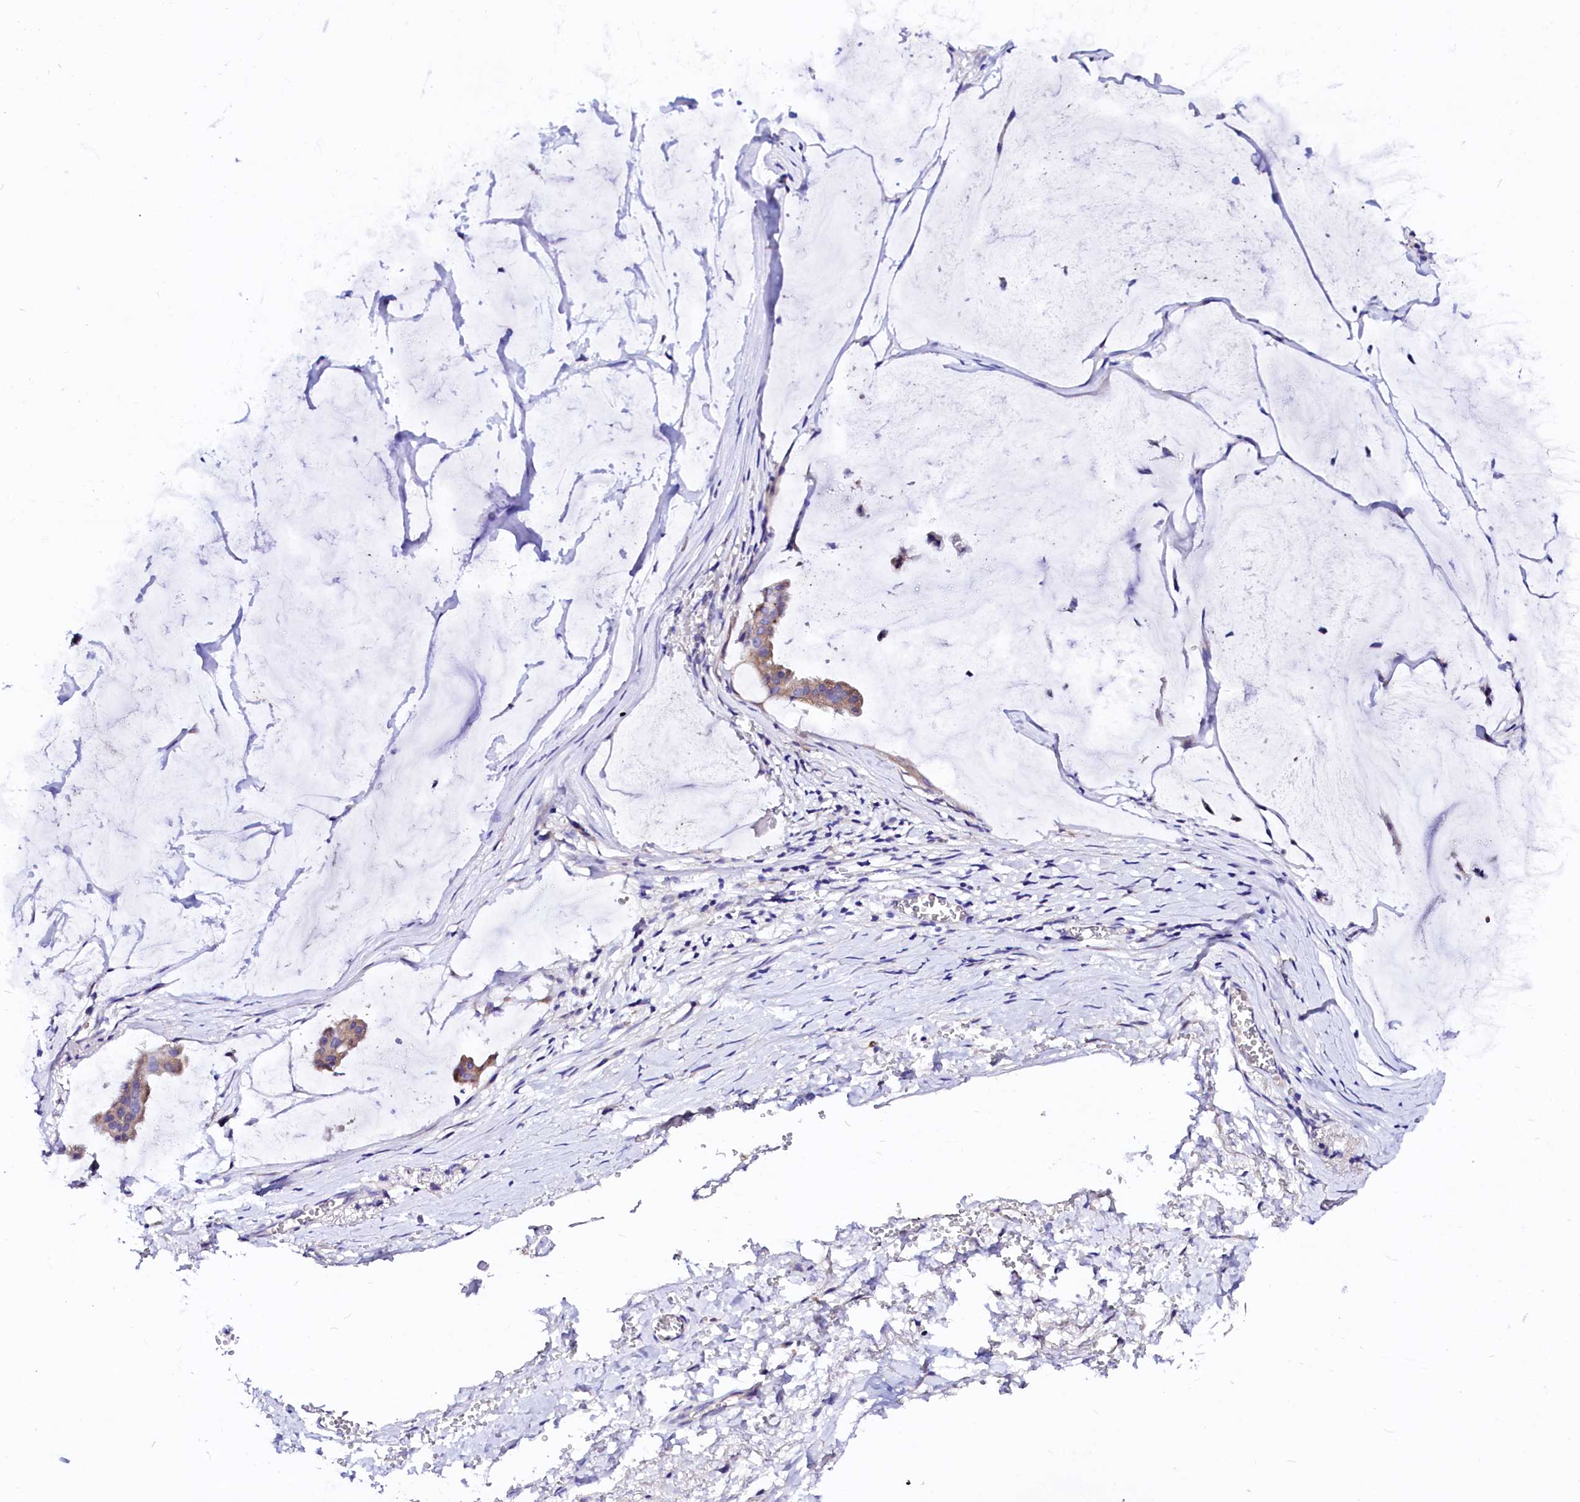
{"staining": {"intensity": "negative", "quantity": "none", "location": "none"}, "tissue": "ovarian cancer", "cell_type": "Tumor cells", "image_type": "cancer", "snomed": [{"axis": "morphology", "description": "Cystadenocarcinoma, mucinous, NOS"}, {"axis": "topography", "description": "Ovary"}], "caption": "This micrograph is of ovarian cancer (mucinous cystadenocarcinoma) stained with IHC to label a protein in brown with the nuclei are counter-stained blue. There is no expression in tumor cells.", "gene": "BTBD16", "patient": {"sex": "female", "age": 73}}